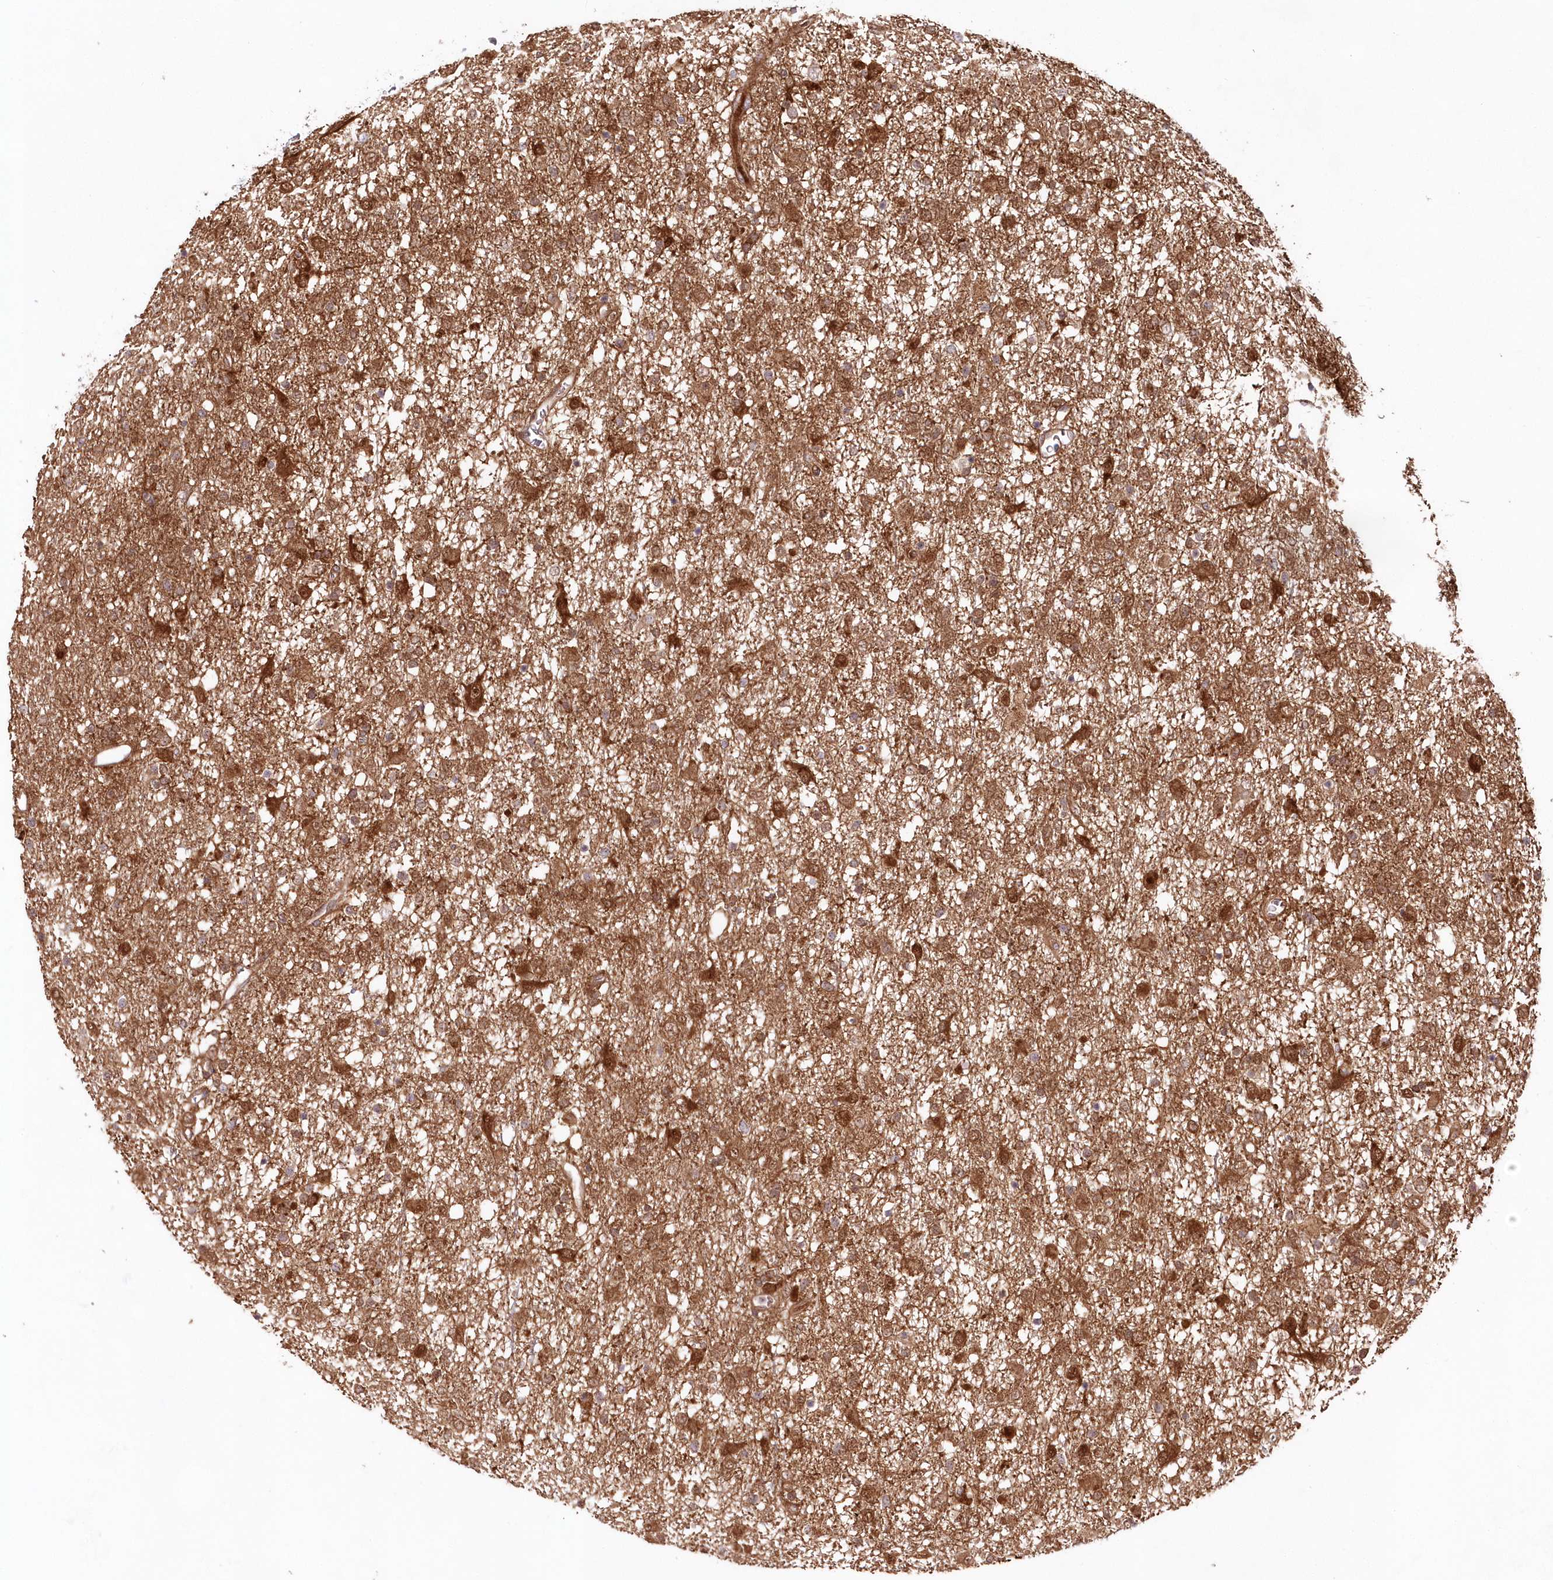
{"staining": {"intensity": "moderate", "quantity": ">75%", "location": "cytoplasmic/membranous"}, "tissue": "glioma", "cell_type": "Tumor cells", "image_type": "cancer", "snomed": [{"axis": "morphology", "description": "Glioma, malignant, Low grade"}, {"axis": "topography", "description": "Brain"}], "caption": "Immunohistochemistry (IHC) of human glioma demonstrates medium levels of moderate cytoplasmic/membranous positivity in approximately >75% of tumor cells. (DAB (3,3'-diaminobenzidine) = brown stain, brightfield microscopy at high magnification).", "gene": "IMPA1", "patient": {"sex": "male", "age": 65}}